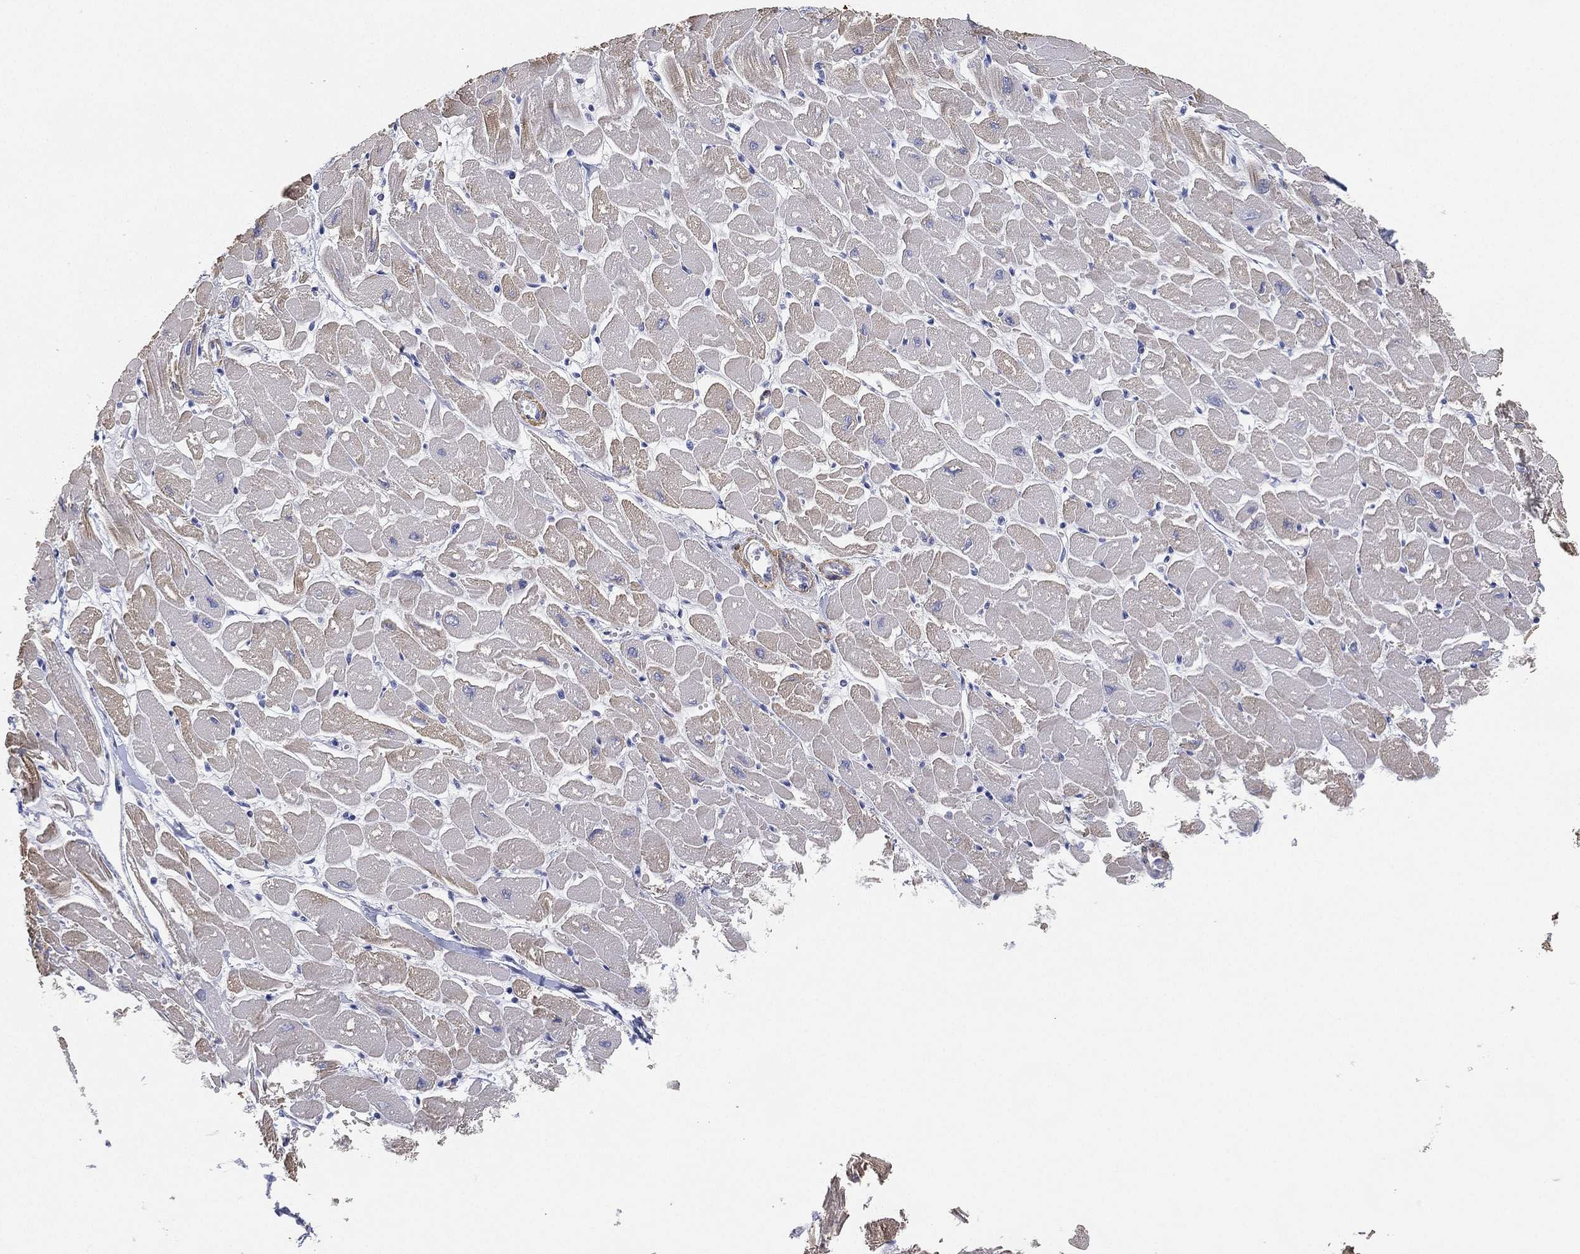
{"staining": {"intensity": "moderate", "quantity": "<25%", "location": "cytoplasmic/membranous"}, "tissue": "heart muscle", "cell_type": "Cardiomyocytes", "image_type": "normal", "snomed": [{"axis": "morphology", "description": "Normal tissue, NOS"}, {"axis": "topography", "description": "Heart"}], "caption": "Protein analysis of unremarkable heart muscle reveals moderate cytoplasmic/membranous positivity in about <25% of cardiomyocytes.", "gene": "GPR61", "patient": {"sex": "male", "age": 57}}